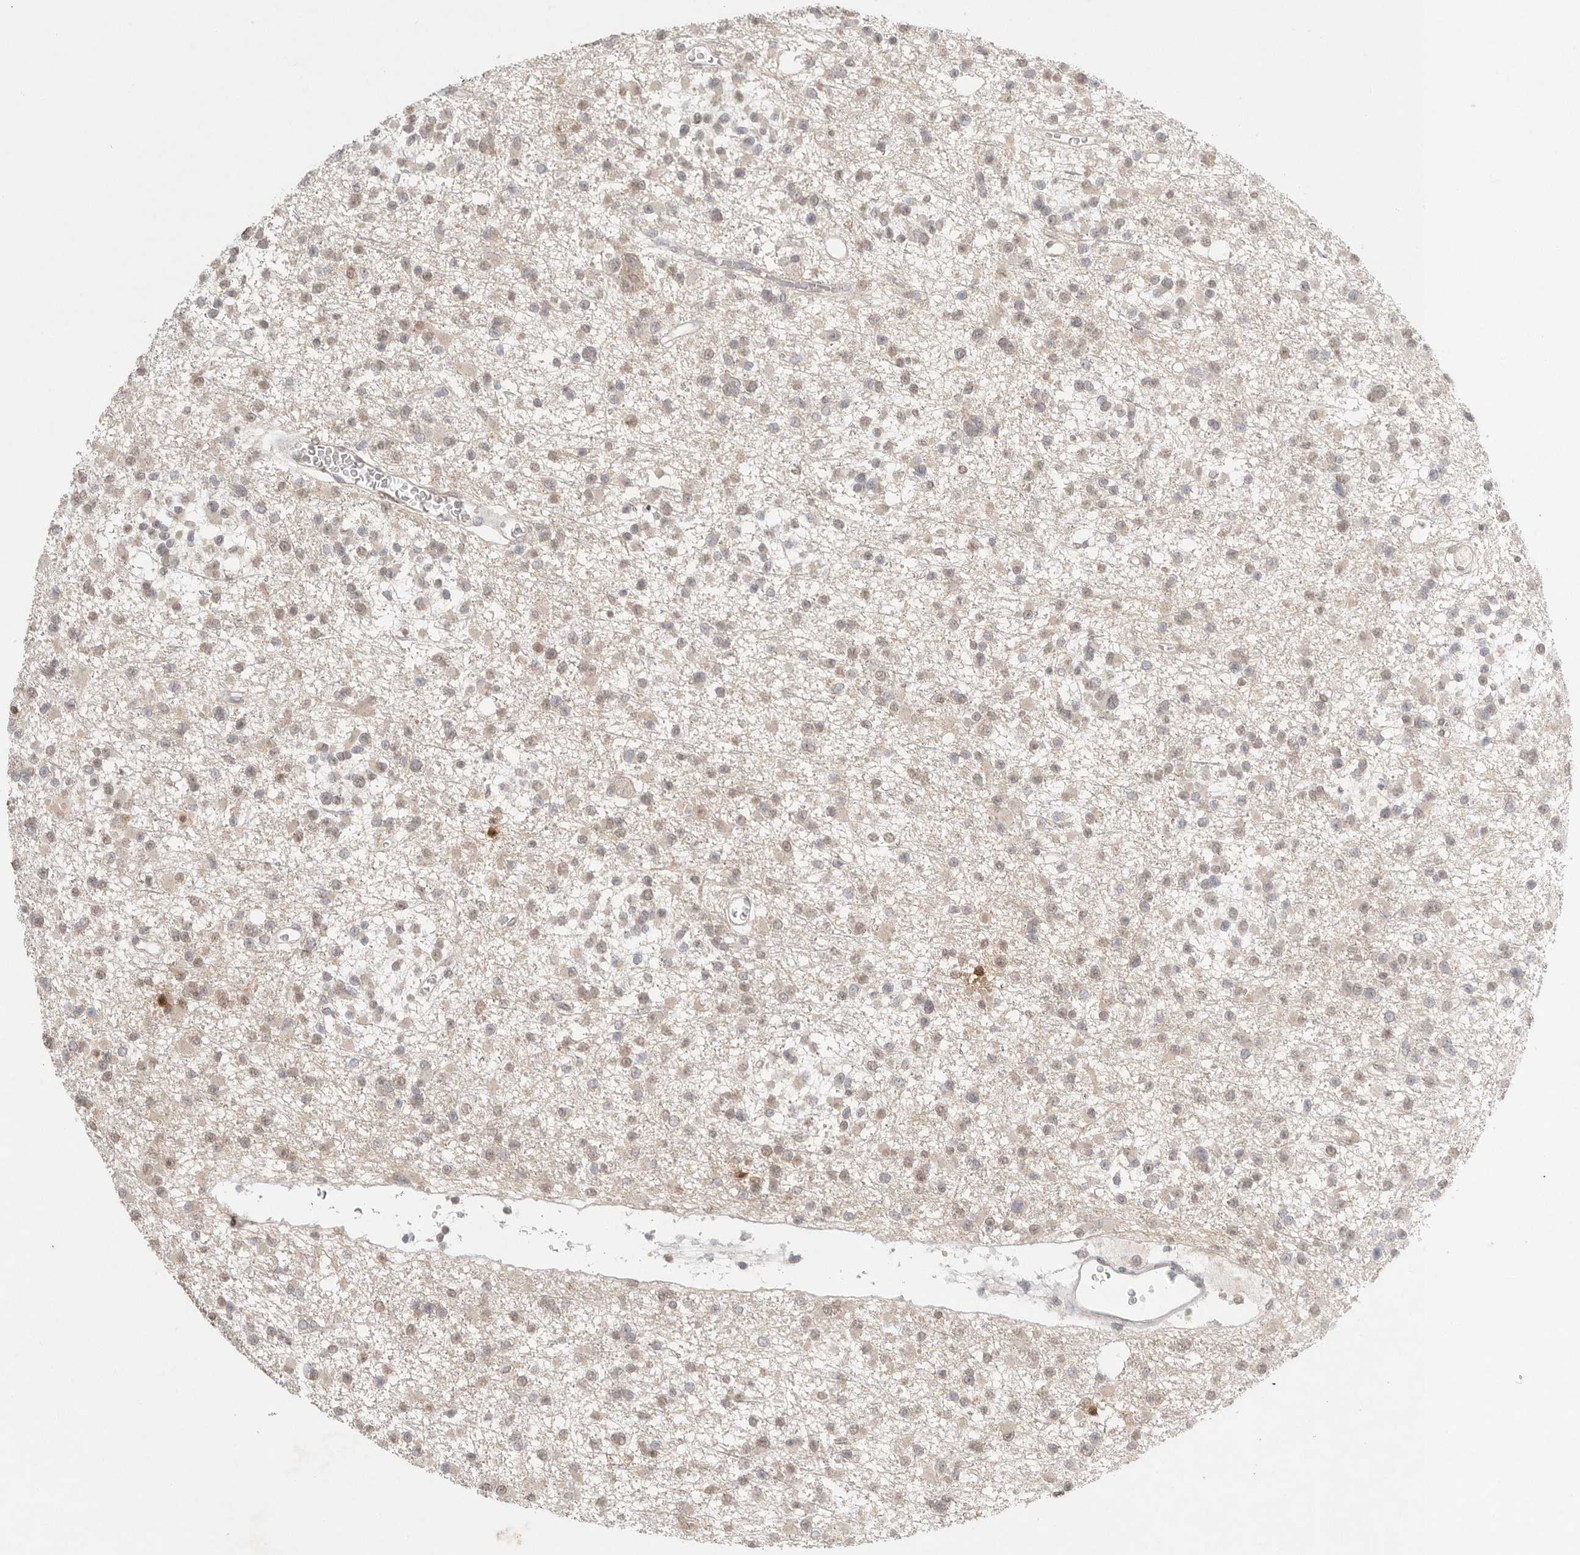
{"staining": {"intensity": "weak", "quantity": "25%-75%", "location": "nuclear"}, "tissue": "glioma", "cell_type": "Tumor cells", "image_type": "cancer", "snomed": [{"axis": "morphology", "description": "Glioma, malignant, Low grade"}, {"axis": "topography", "description": "Brain"}], "caption": "Weak nuclear protein positivity is identified in about 25%-75% of tumor cells in glioma.", "gene": "KLK5", "patient": {"sex": "female", "age": 22}}